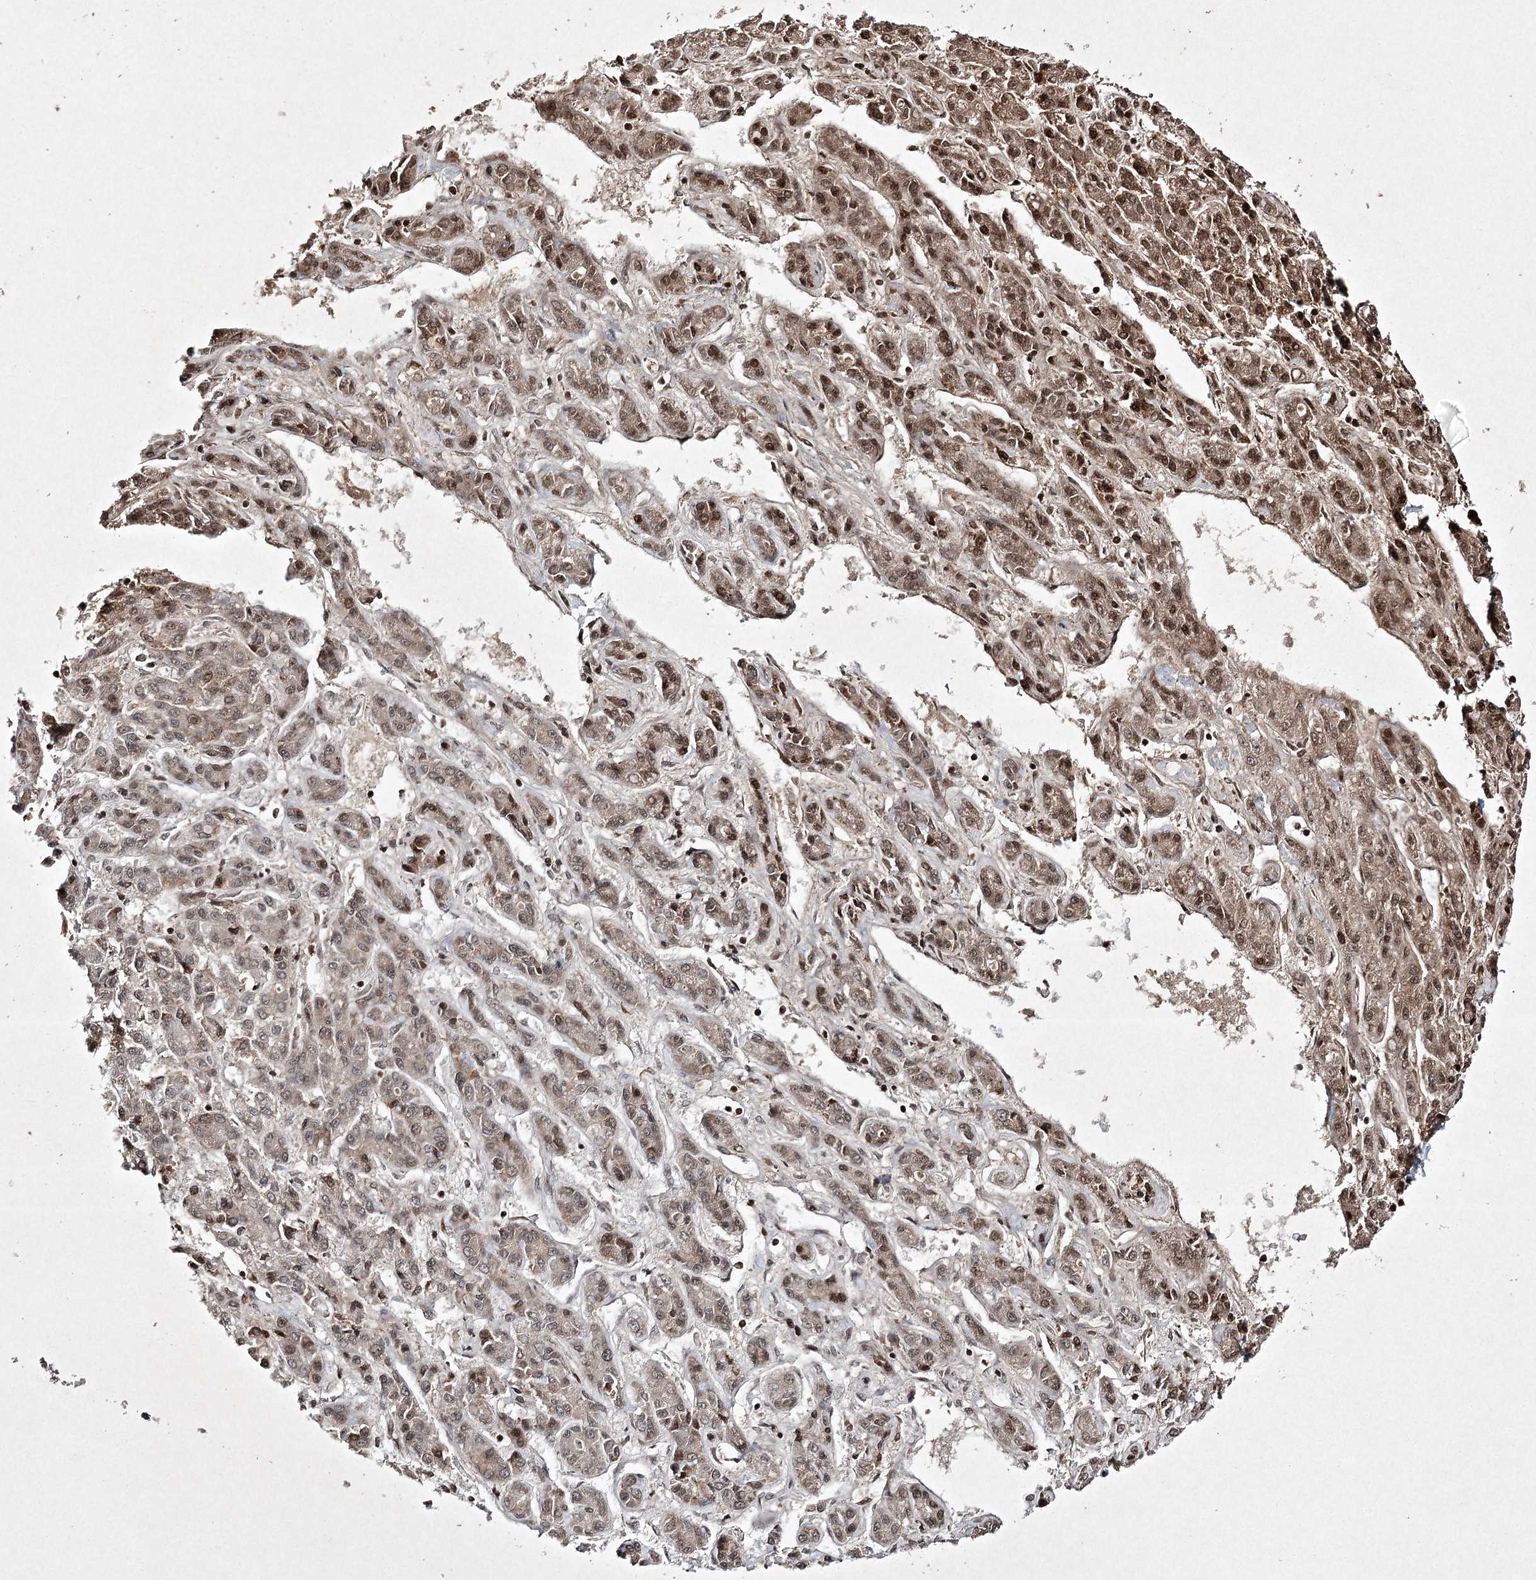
{"staining": {"intensity": "moderate", "quantity": ">75%", "location": "cytoplasmic/membranous,nuclear"}, "tissue": "liver cancer", "cell_type": "Tumor cells", "image_type": "cancer", "snomed": [{"axis": "morphology", "description": "Carcinoma, Hepatocellular, NOS"}, {"axis": "topography", "description": "Liver"}], "caption": "Tumor cells display moderate cytoplasmic/membranous and nuclear expression in approximately >75% of cells in hepatocellular carcinoma (liver).", "gene": "CARM1", "patient": {"sex": "male", "age": 70}}